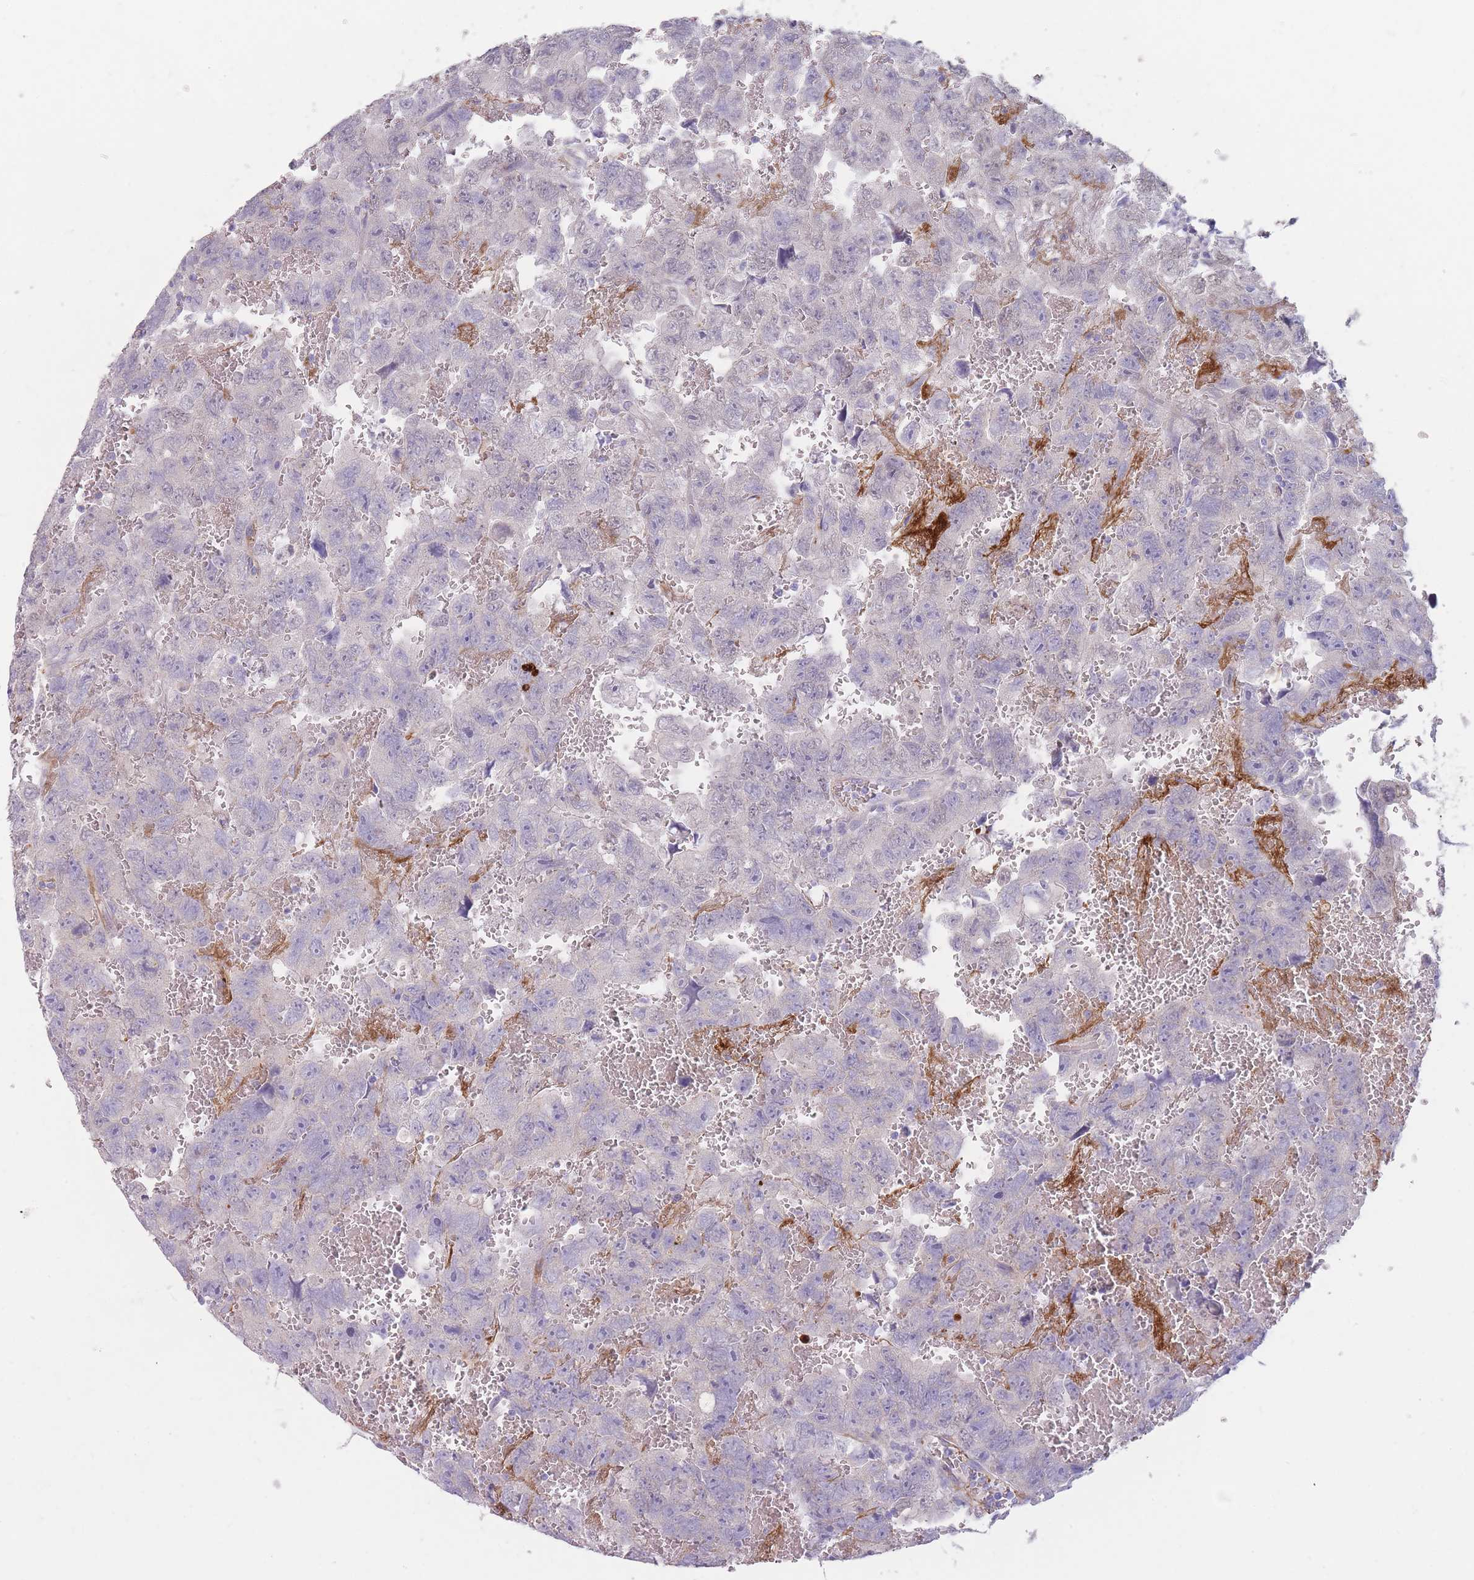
{"staining": {"intensity": "negative", "quantity": "none", "location": "none"}, "tissue": "testis cancer", "cell_type": "Tumor cells", "image_type": "cancer", "snomed": [{"axis": "morphology", "description": "Carcinoma, Embryonal, NOS"}, {"axis": "topography", "description": "Testis"}], "caption": "Tumor cells show no significant protein positivity in testis cancer (embryonal carcinoma).", "gene": "PRG4", "patient": {"sex": "male", "age": 45}}